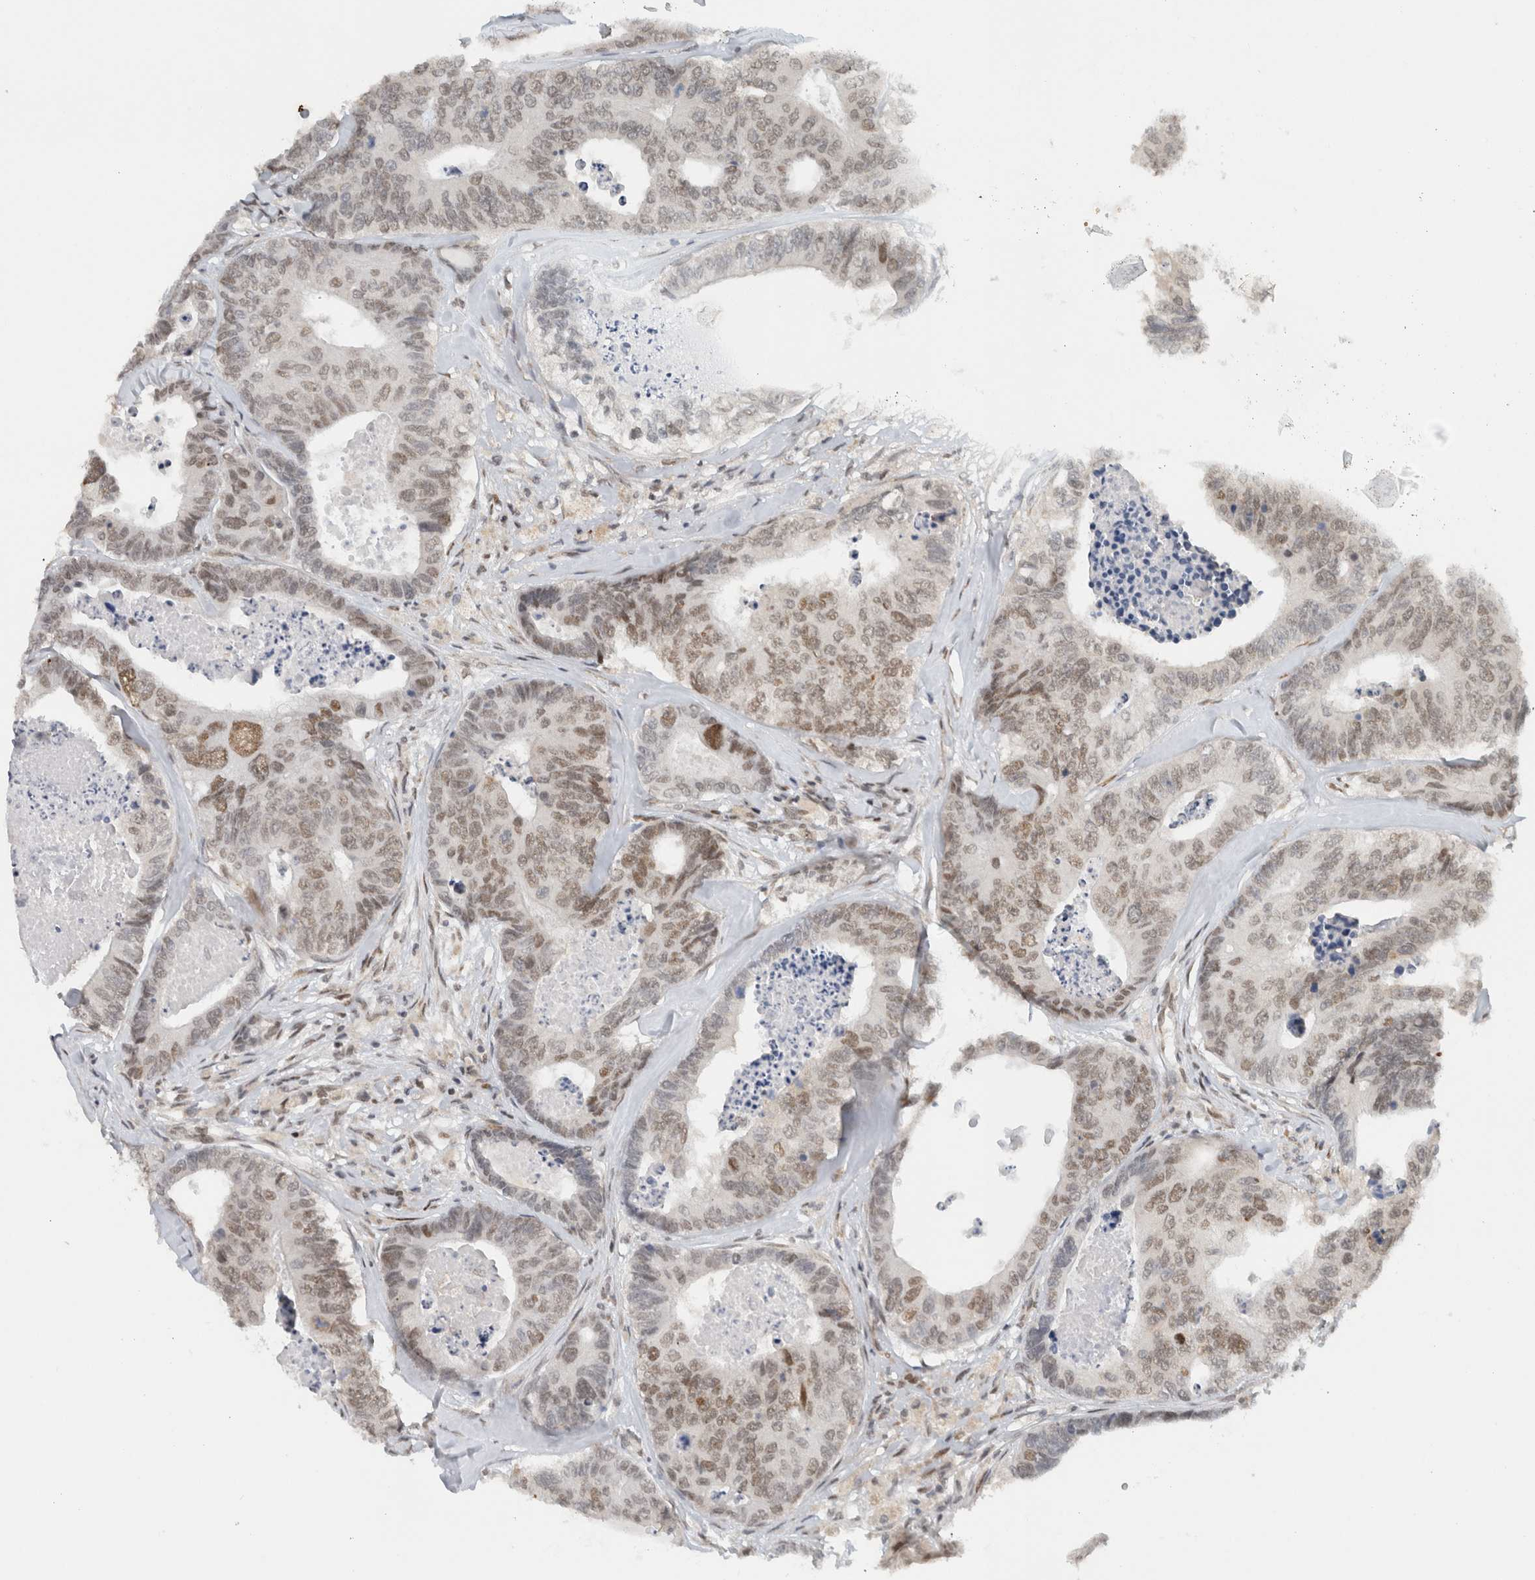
{"staining": {"intensity": "weak", "quantity": ">75%", "location": "nuclear"}, "tissue": "colorectal cancer", "cell_type": "Tumor cells", "image_type": "cancer", "snomed": [{"axis": "morphology", "description": "Adenocarcinoma, NOS"}, {"axis": "topography", "description": "Colon"}], "caption": "Immunohistochemical staining of colorectal cancer exhibits low levels of weak nuclear expression in about >75% of tumor cells.", "gene": "HNRNPR", "patient": {"sex": "female", "age": 67}}